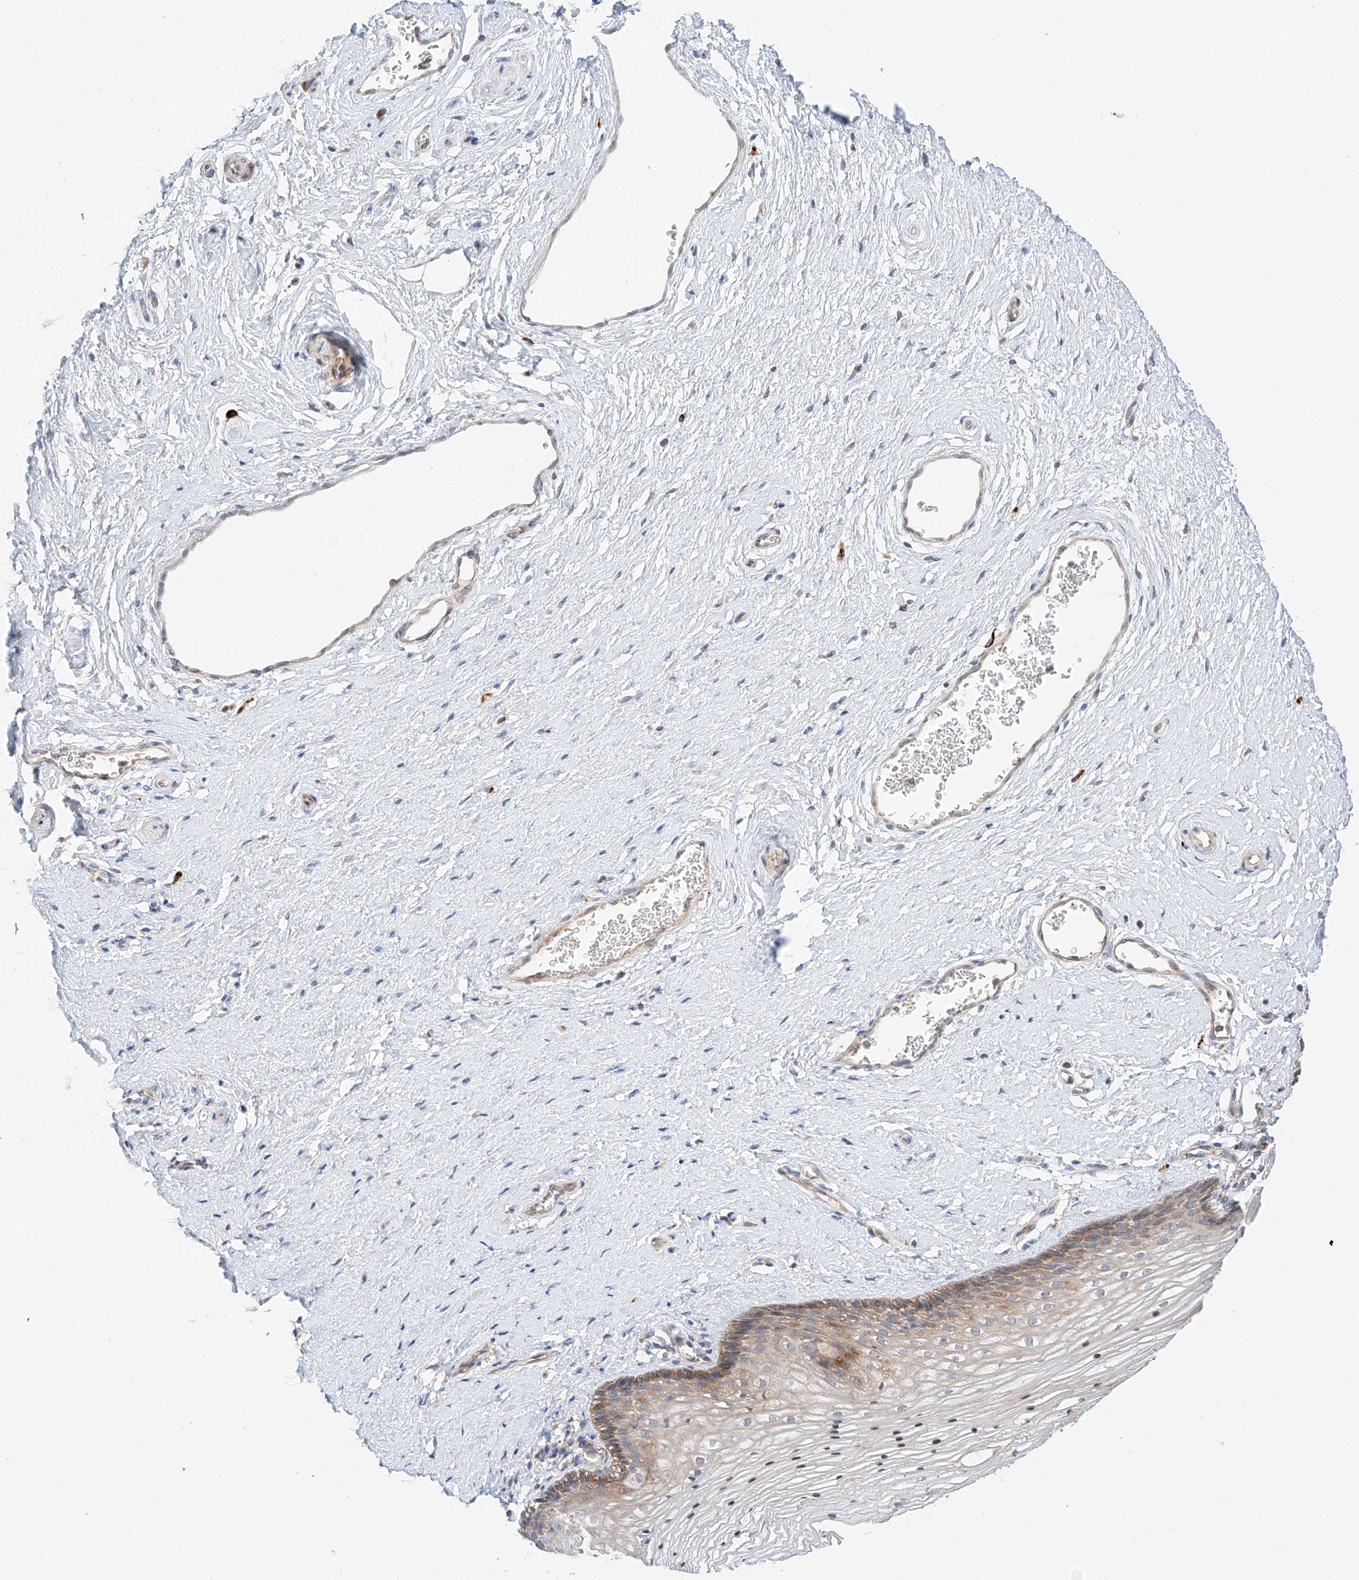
{"staining": {"intensity": "moderate", "quantity": "25%-75%", "location": "cytoplasmic/membranous"}, "tissue": "vagina", "cell_type": "Squamous epithelial cells", "image_type": "normal", "snomed": [{"axis": "morphology", "description": "Normal tissue, NOS"}, {"axis": "topography", "description": "Vagina"}], "caption": "Immunohistochemistry of unremarkable human vagina demonstrates medium levels of moderate cytoplasmic/membranous positivity in about 25%-75% of squamous epithelial cells.", "gene": "XPNPEP1", "patient": {"sex": "female", "age": 46}}